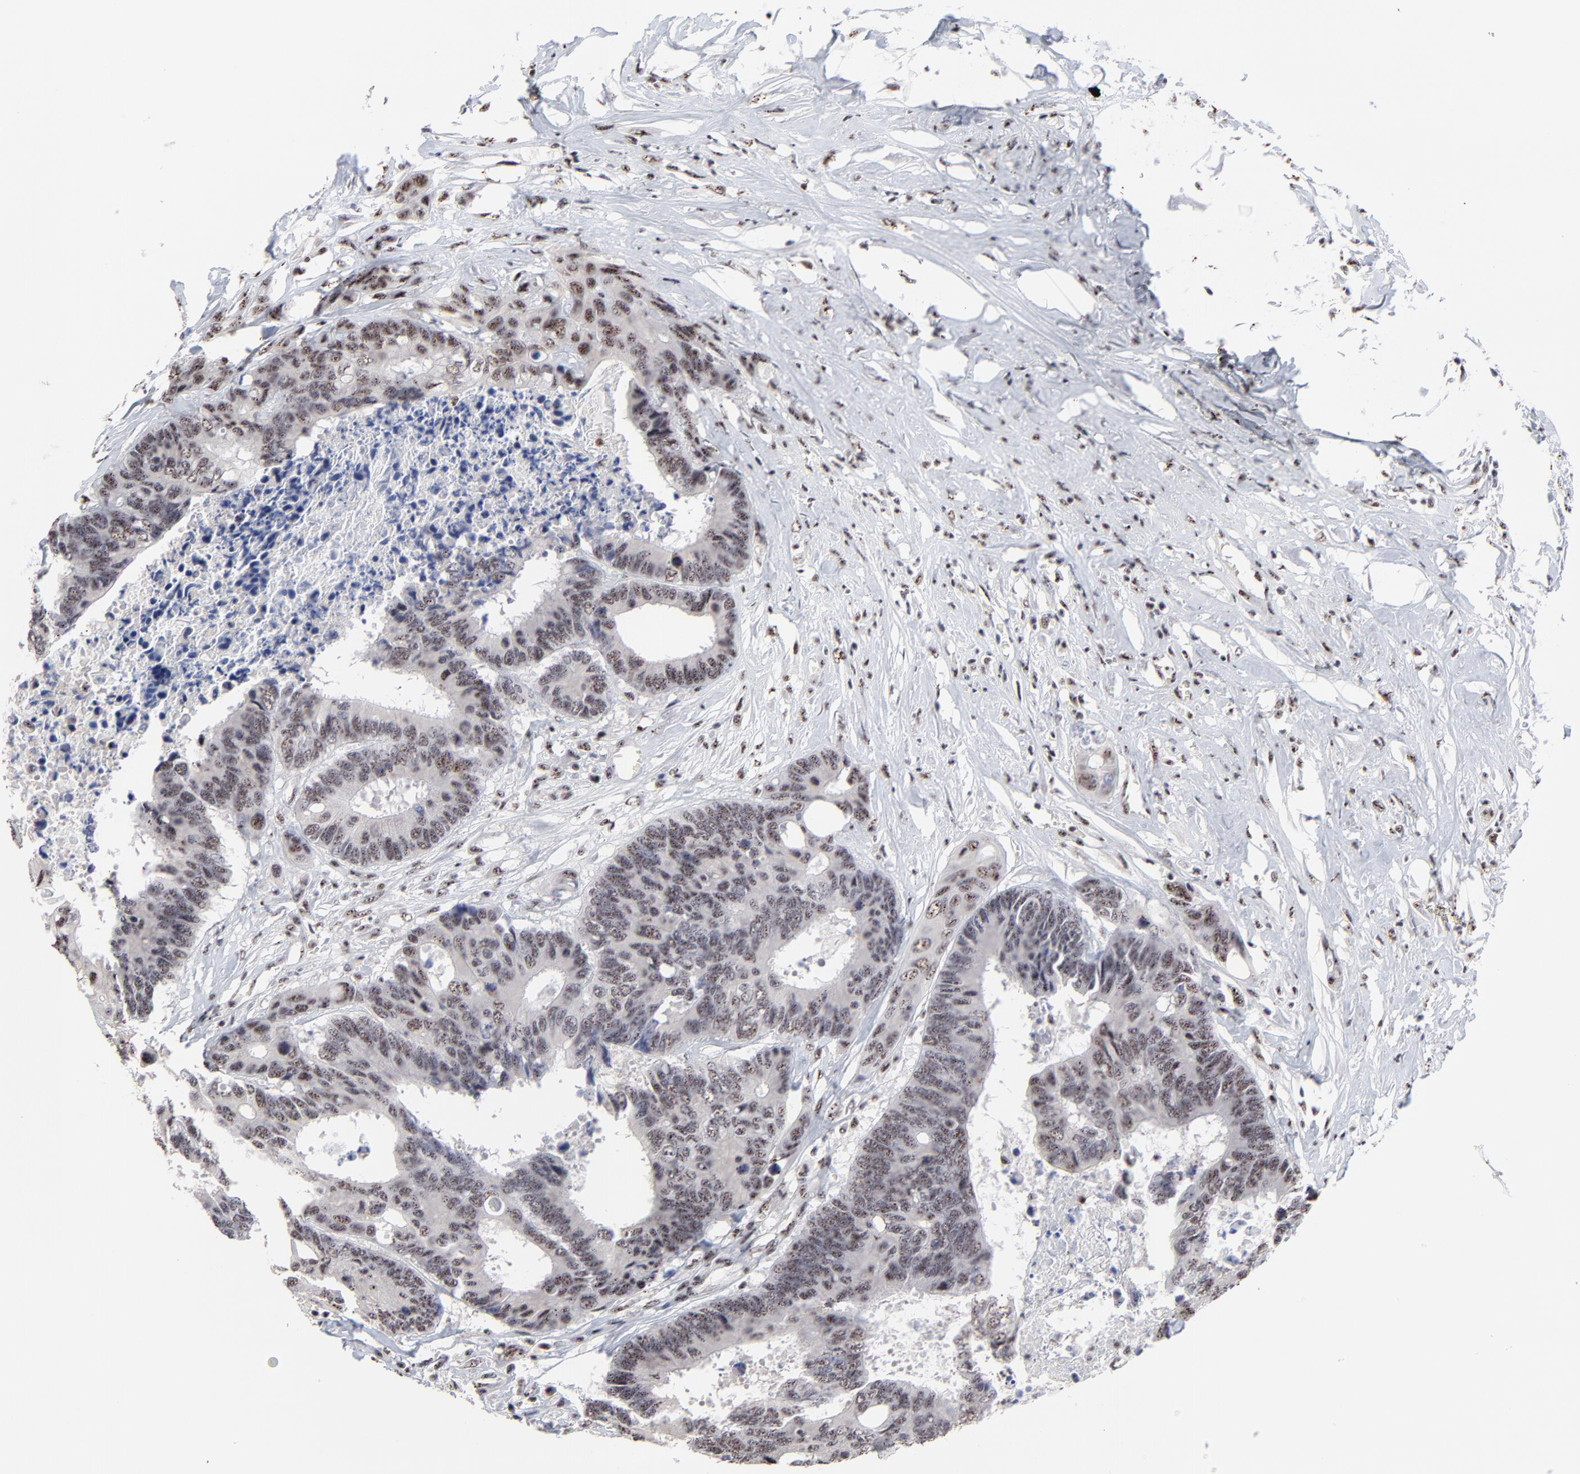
{"staining": {"intensity": "weak", "quantity": "25%-75%", "location": "nuclear"}, "tissue": "colorectal cancer", "cell_type": "Tumor cells", "image_type": "cancer", "snomed": [{"axis": "morphology", "description": "Adenocarcinoma, NOS"}, {"axis": "topography", "description": "Rectum"}], "caption": "Immunohistochemical staining of colorectal cancer (adenocarcinoma) shows low levels of weak nuclear protein staining in approximately 25%-75% of tumor cells. (Stains: DAB (3,3'-diaminobenzidine) in brown, nuclei in blue, Microscopy: brightfield microscopy at high magnification).", "gene": "MBD4", "patient": {"sex": "male", "age": 55}}